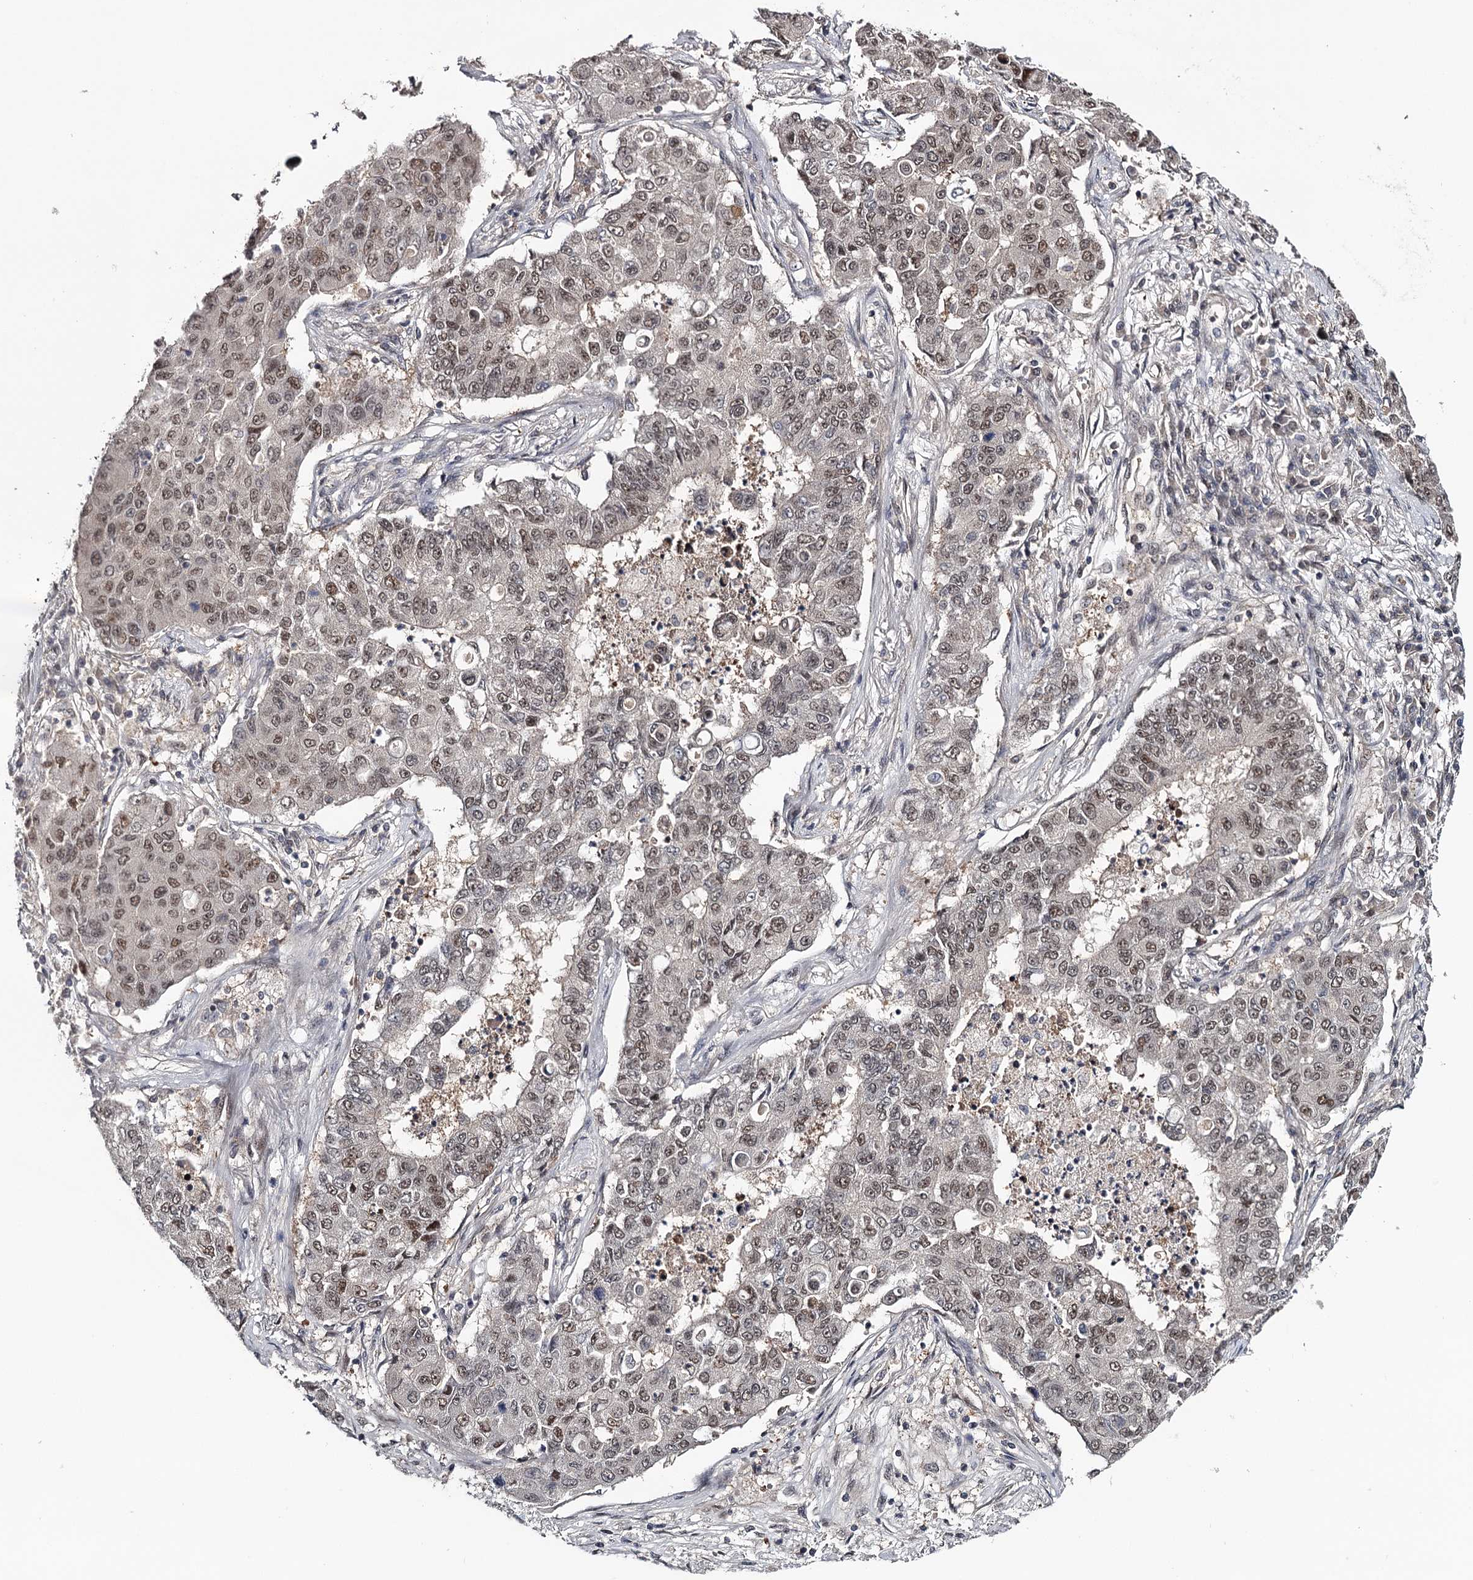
{"staining": {"intensity": "weak", "quantity": "25%-75%", "location": "nuclear"}, "tissue": "lung cancer", "cell_type": "Tumor cells", "image_type": "cancer", "snomed": [{"axis": "morphology", "description": "Squamous cell carcinoma, NOS"}, {"axis": "topography", "description": "Lung"}], "caption": "The immunohistochemical stain labels weak nuclear staining in tumor cells of lung squamous cell carcinoma tissue. Using DAB (brown) and hematoxylin (blue) stains, captured at high magnification using brightfield microscopy.", "gene": "GTSF1", "patient": {"sex": "male", "age": 74}}